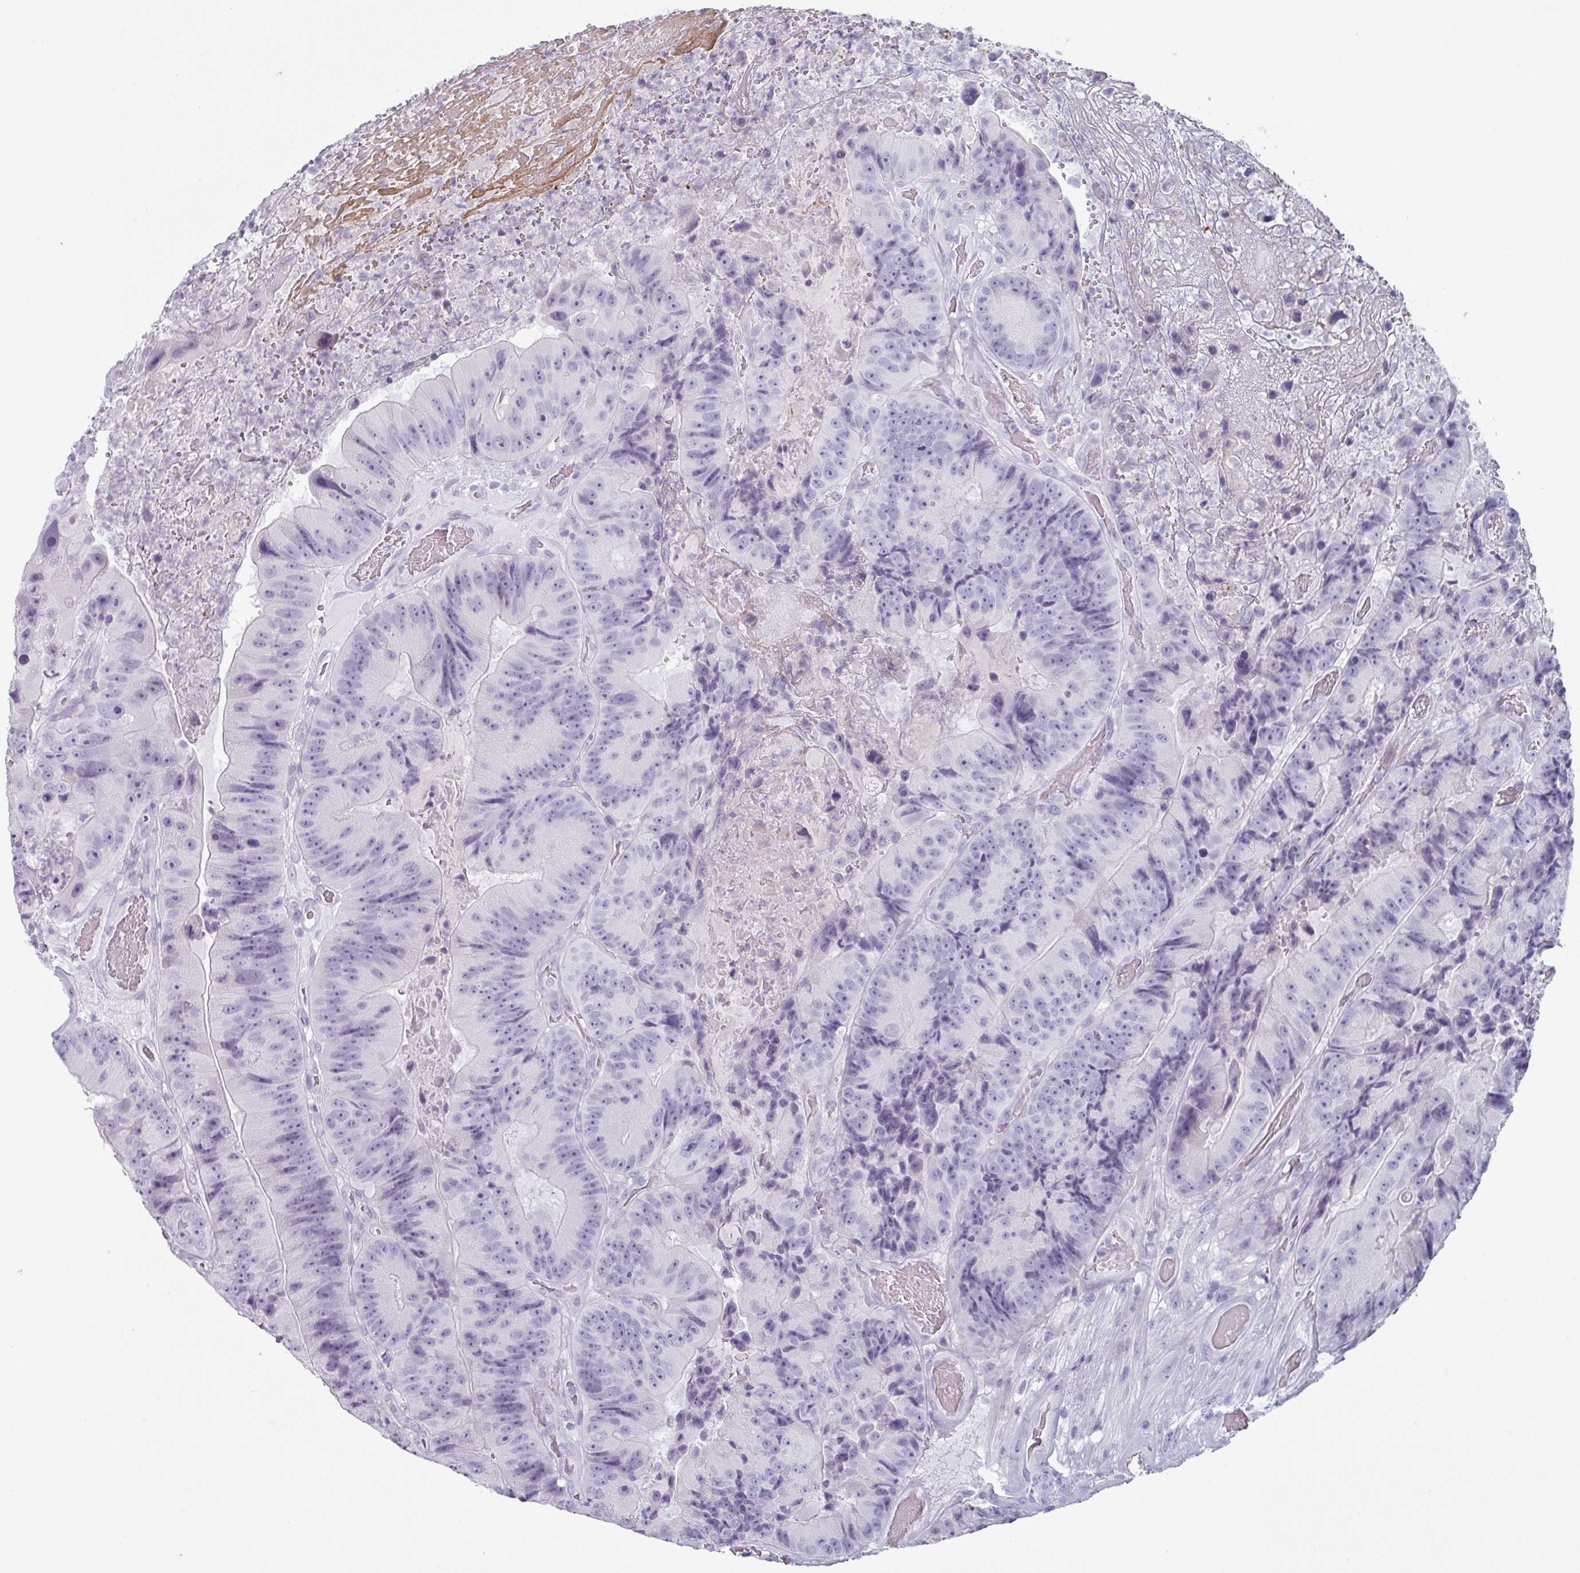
{"staining": {"intensity": "negative", "quantity": "none", "location": "none"}, "tissue": "colorectal cancer", "cell_type": "Tumor cells", "image_type": "cancer", "snomed": [{"axis": "morphology", "description": "Adenocarcinoma, NOS"}, {"axis": "topography", "description": "Colon"}], "caption": "An image of colorectal cancer (adenocarcinoma) stained for a protein exhibits no brown staining in tumor cells. (Stains: DAB (3,3'-diaminobenzidine) immunohistochemistry with hematoxylin counter stain, Microscopy: brightfield microscopy at high magnification).", "gene": "SLC35G2", "patient": {"sex": "female", "age": 86}}